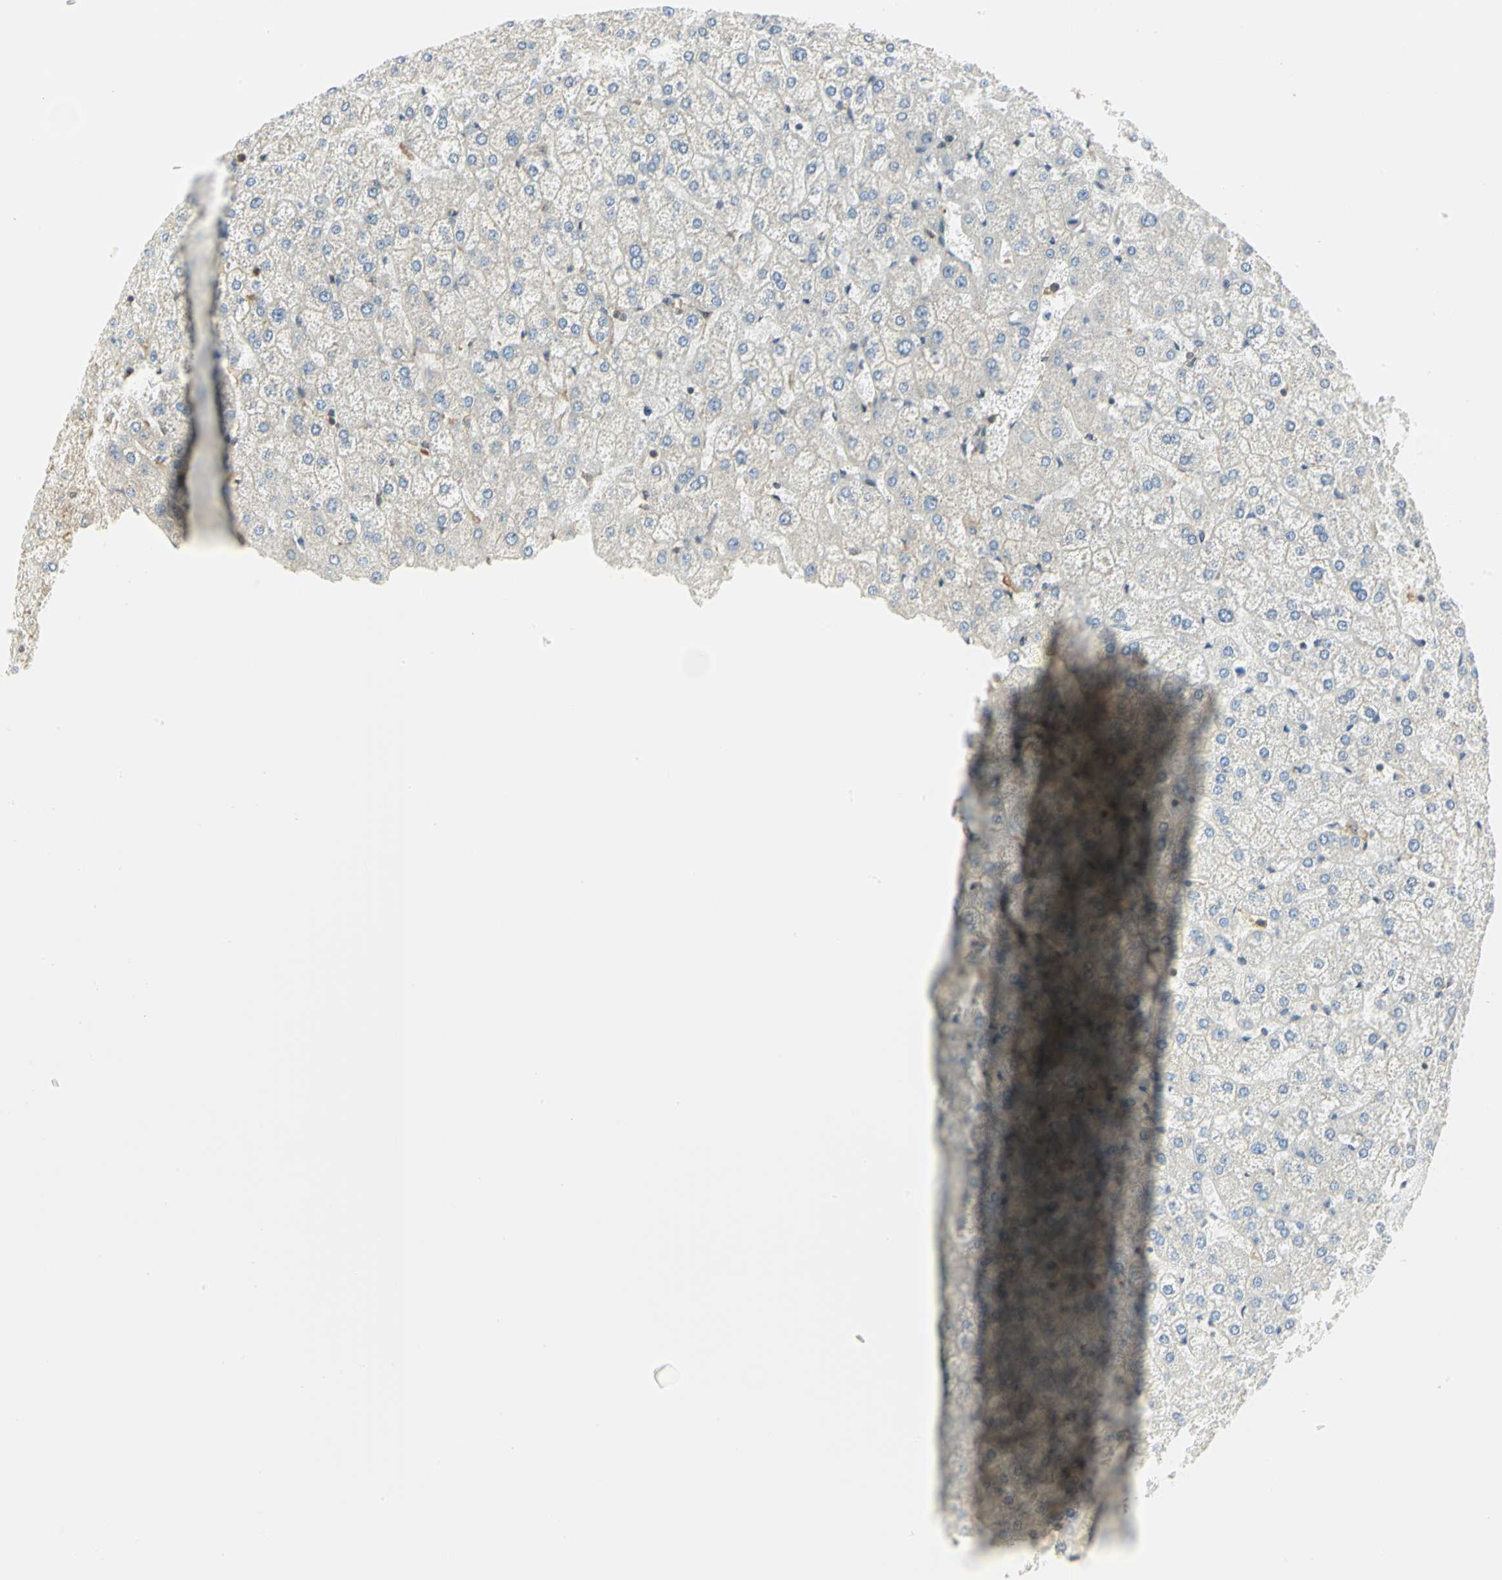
{"staining": {"intensity": "negative", "quantity": "none", "location": "none"}, "tissue": "liver", "cell_type": "Cholangiocytes", "image_type": "normal", "snomed": [{"axis": "morphology", "description": "Normal tissue, NOS"}, {"axis": "topography", "description": "Liver"}], "caption": "DAB (3,3'-diaminobenzidine) immunohistochemical staining of normal human liver exhibits no significant positivity in cholangiocytes.", "gene": "EEA1", "patient": {"sex": "female", "age": 32}}